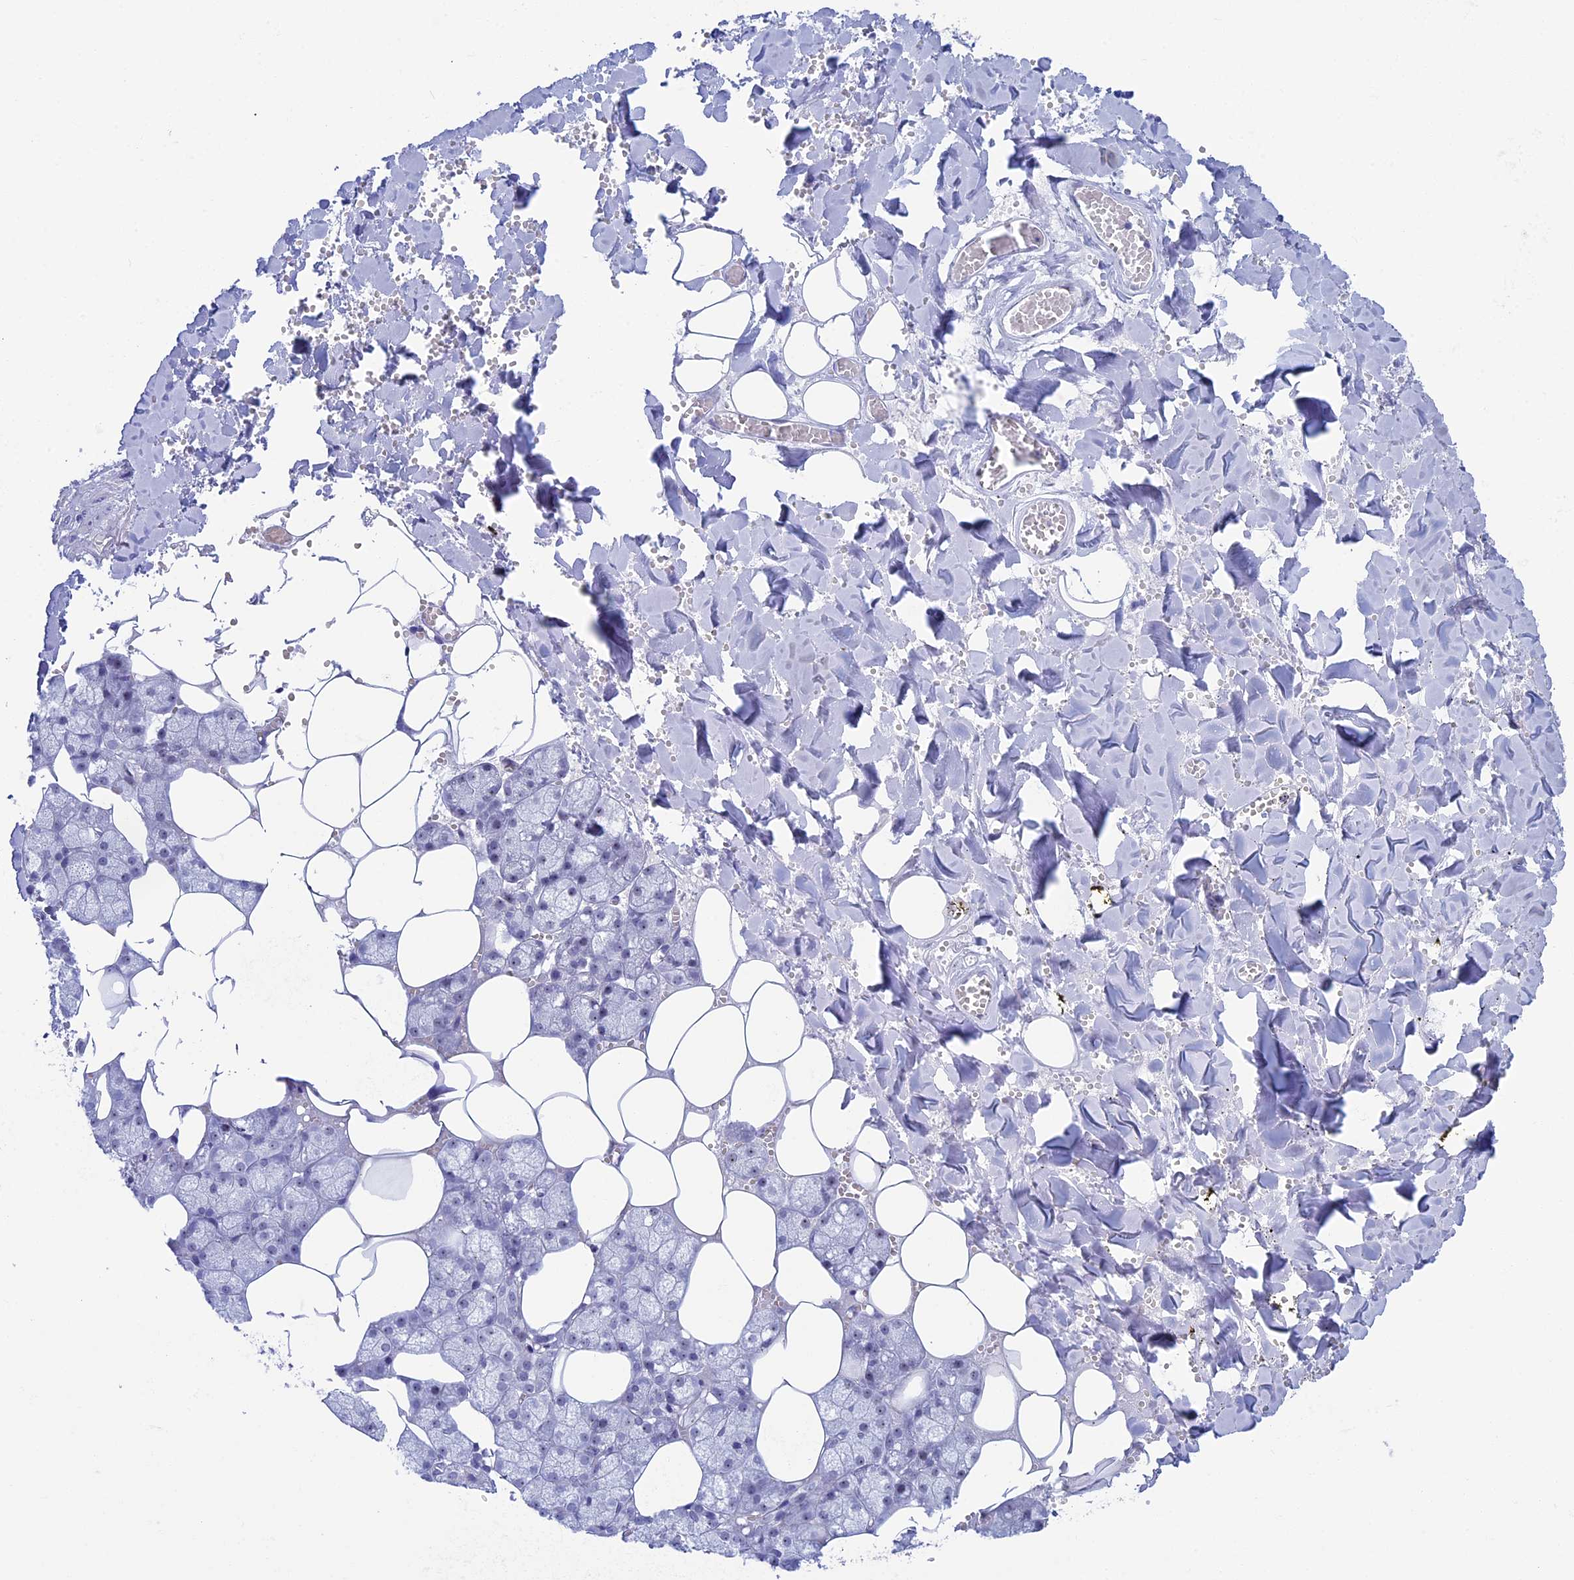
{"staining": {"intensity": "moderate", "quantity": "<25%", "location": "nuclear"}, "tissue": "salivary gland", "cell_type": "Glandular cells", "image_type": "normal", "snomed": [{"axis": "morphology", "description": "Normal tissue, NOS"}, {"axis": "topography", "description": "Salivary gland"}], "caption": "Moderate nuclear protein positivity is identified in about <25% of glandular cells in salivary gland. The protein is stained brown, and the nuclei are stained in blue (DAB (3,3'-diaminobenzidine) IHC with brightfield microscopy, high magnification).", "gene": "CCDC86", "patient": {"sex": "male", "age": 62}}